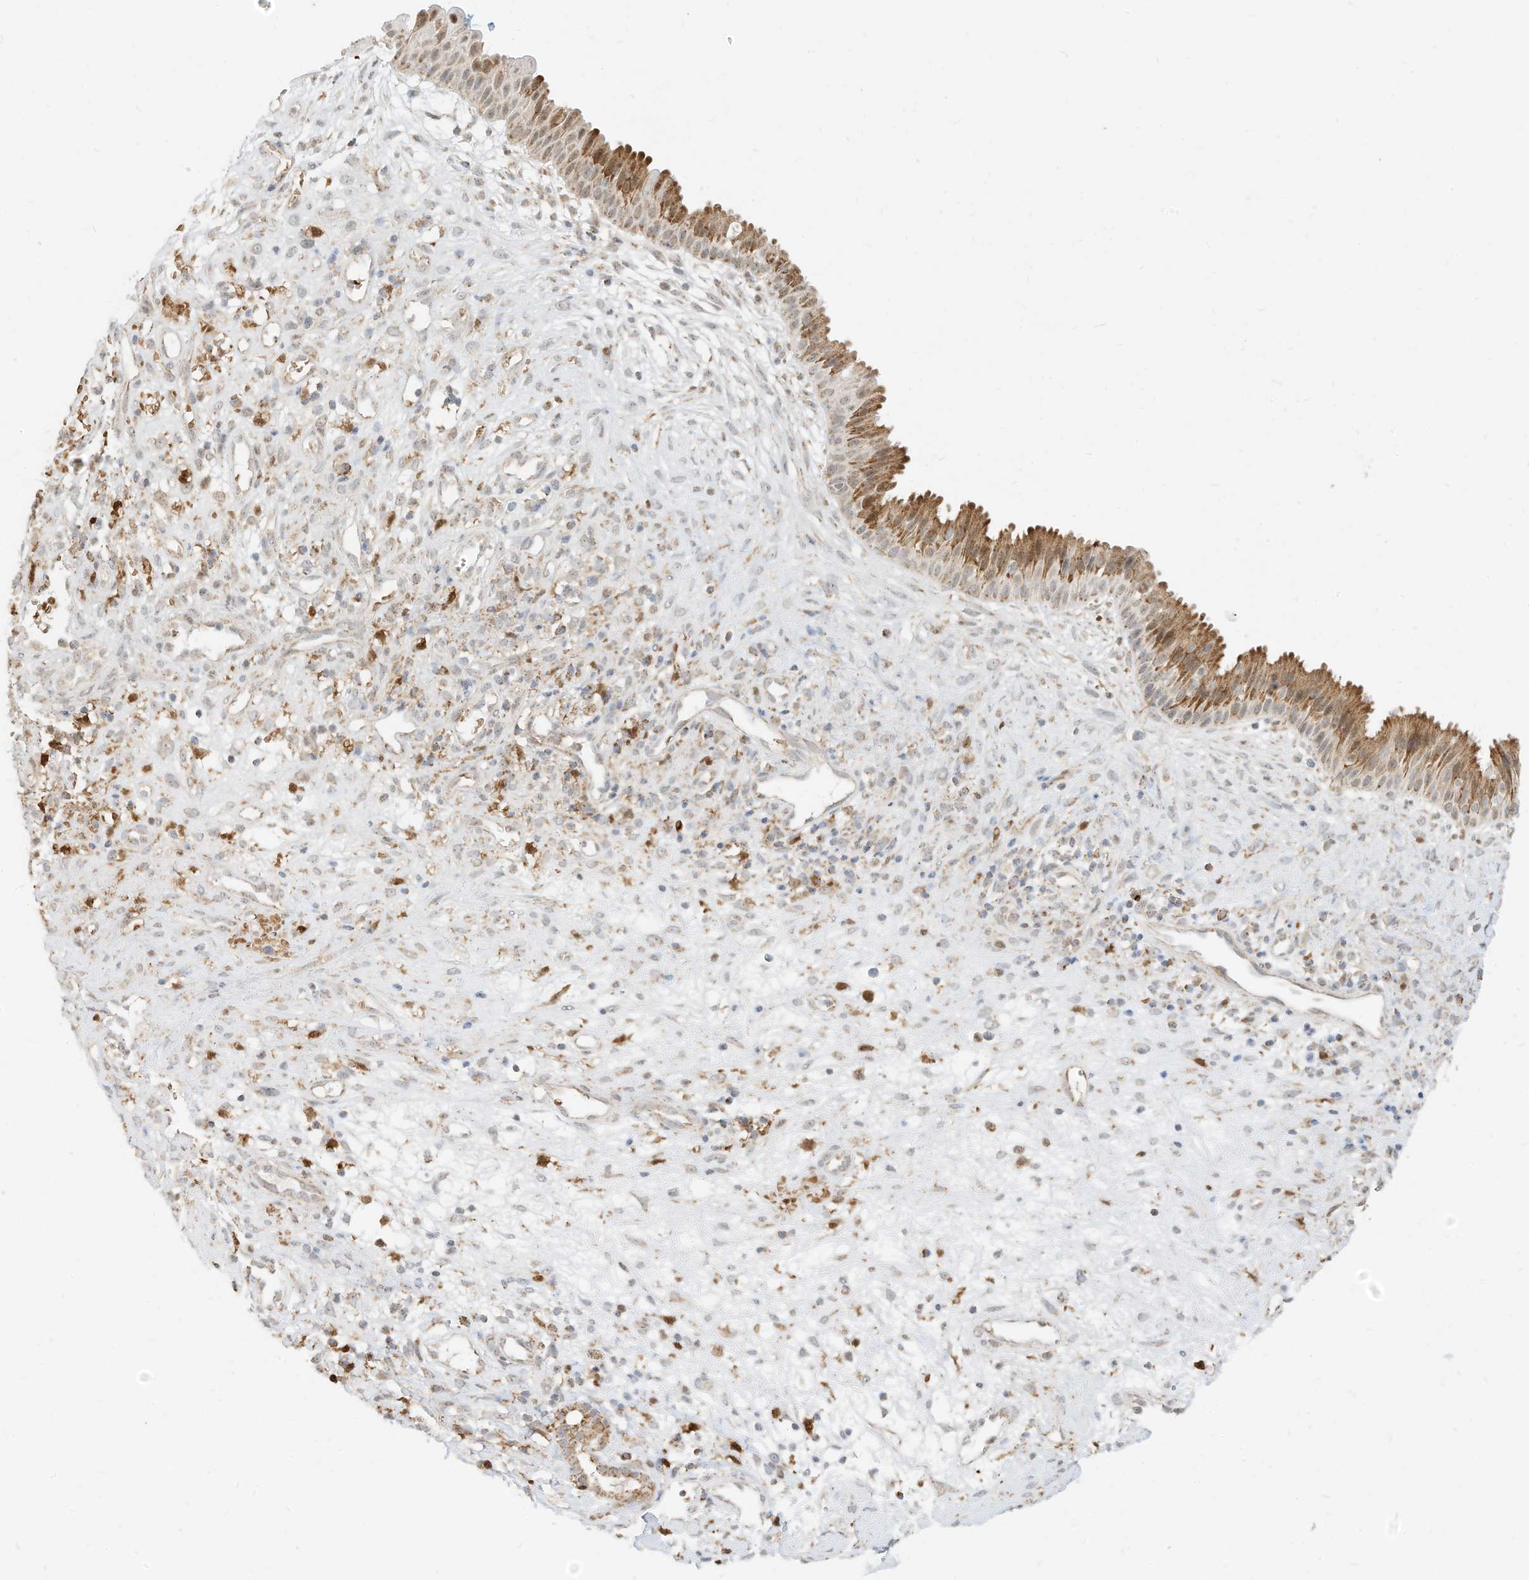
{"staining": {"intensity": "moderate", "quantity": ">75%", "location": "cytoplasmic/membranous"}, "tissue": "nasopharynx", "cell_type": "Respiratory epithelial cells", "image_type": "normal", "snomed": [{"axis": "morphology", "description": "Normal tissue, NOS"}, {"axis": "topography", "description": "Nasopharynx"}], "caption": "IHC (DAB) staining of normal nasopharynx demonstrates moderate cytoplasmic/membranous protein expression in about >75% of respiratory epithelial cells.", "gene": "MTUS2", "patient": {"sex": "male", "age": 22}}